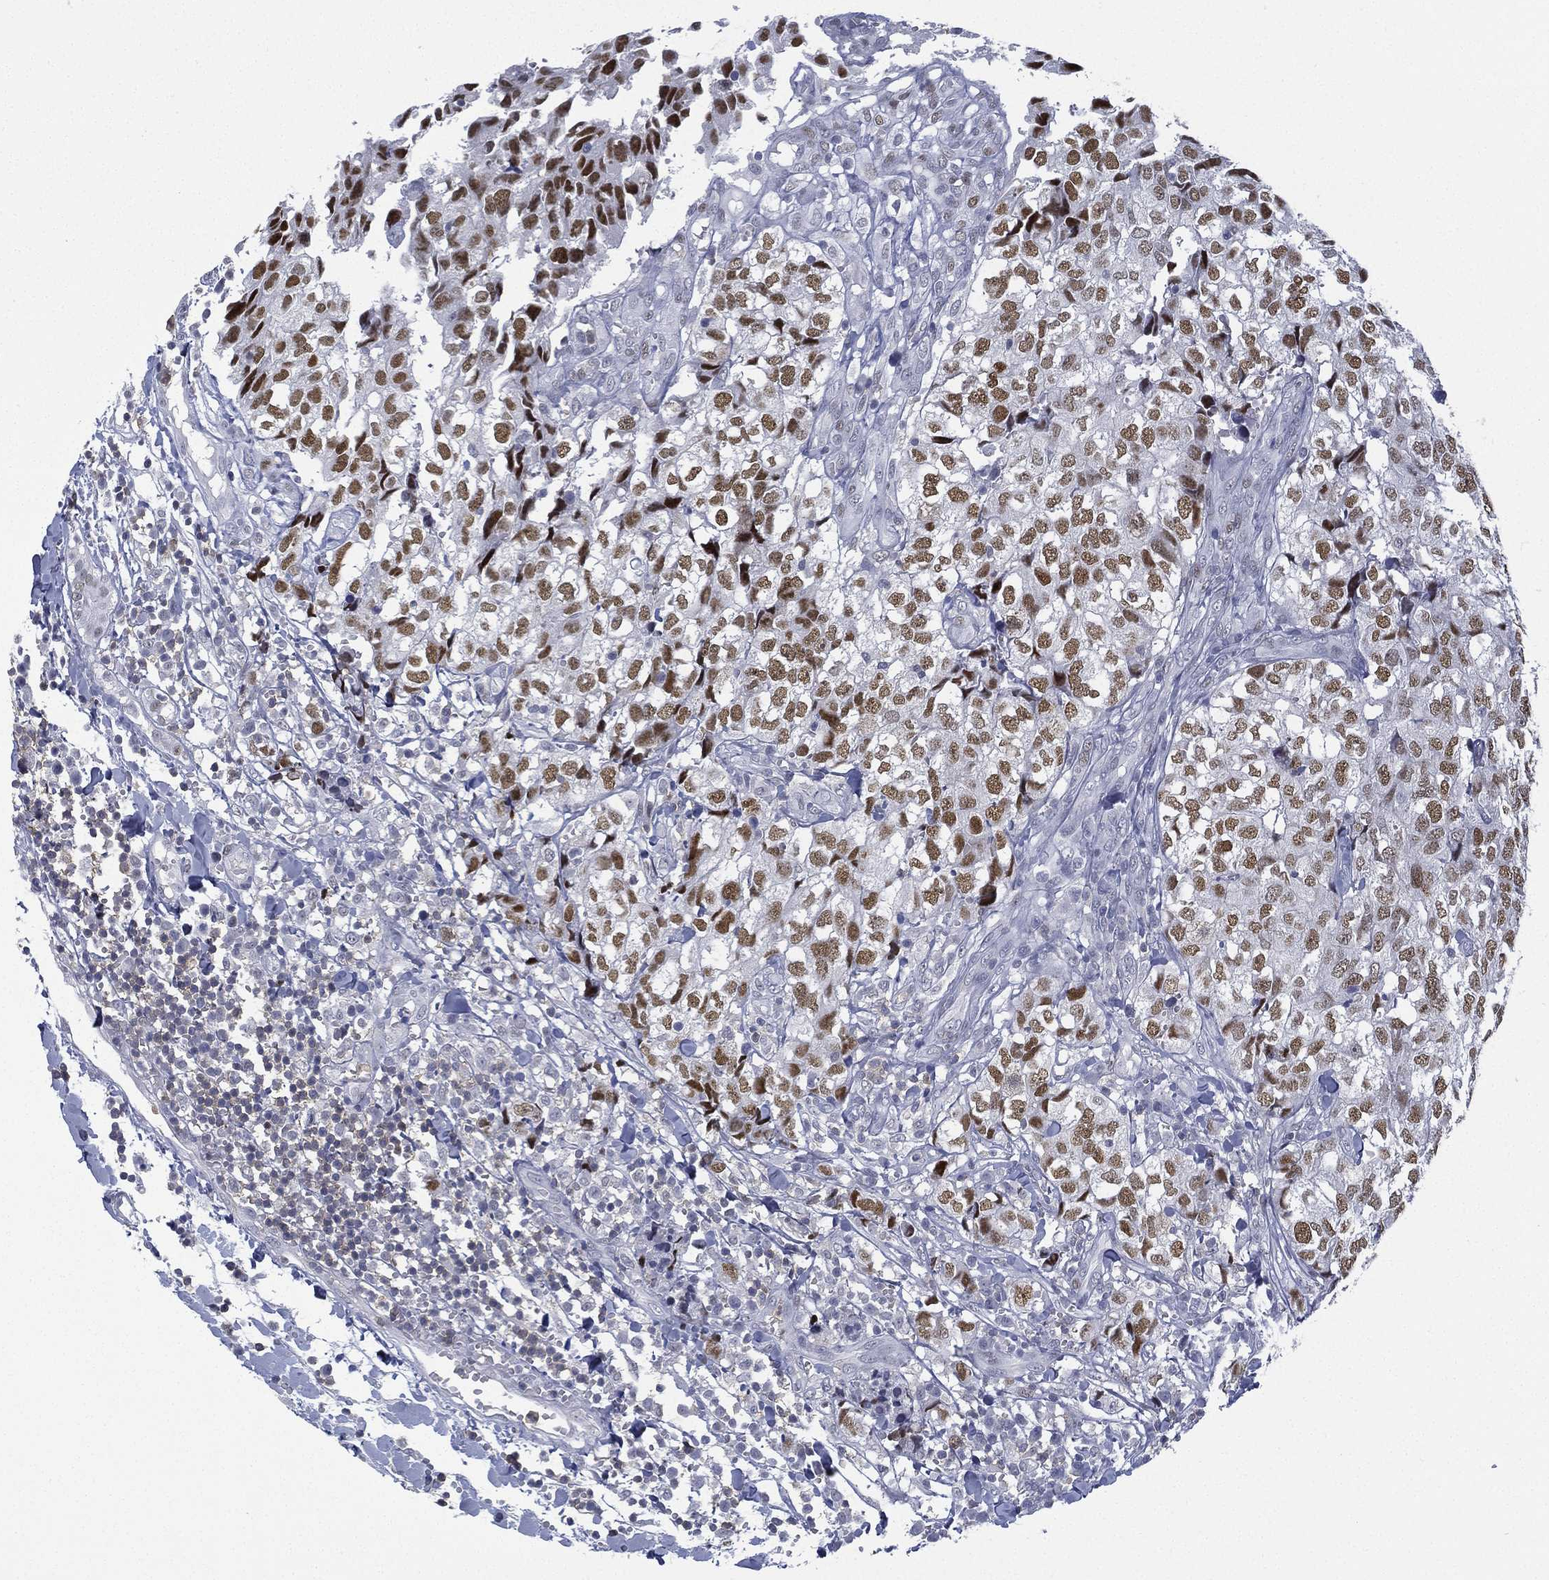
{"staining": {"intensity": "strong", "quantity": "25%-75%", "location": "nuclear"}, "tissue": "breast cancer", "cell_type": "Tumor cells", "image_type": "cancer", "snomed": [{"axis": "morphology", "description": "Duct carcinoma"}, {"axis": "topography", "description": "Breast"}], "caption": "A micrograph of human infiltrating ductal carcinoma (breast) stained for a protein demonstrates strong nuclear brown staining in tumor cells.", "gene": "ZNF711", "patient": {"sex": "female", "age": 30}}